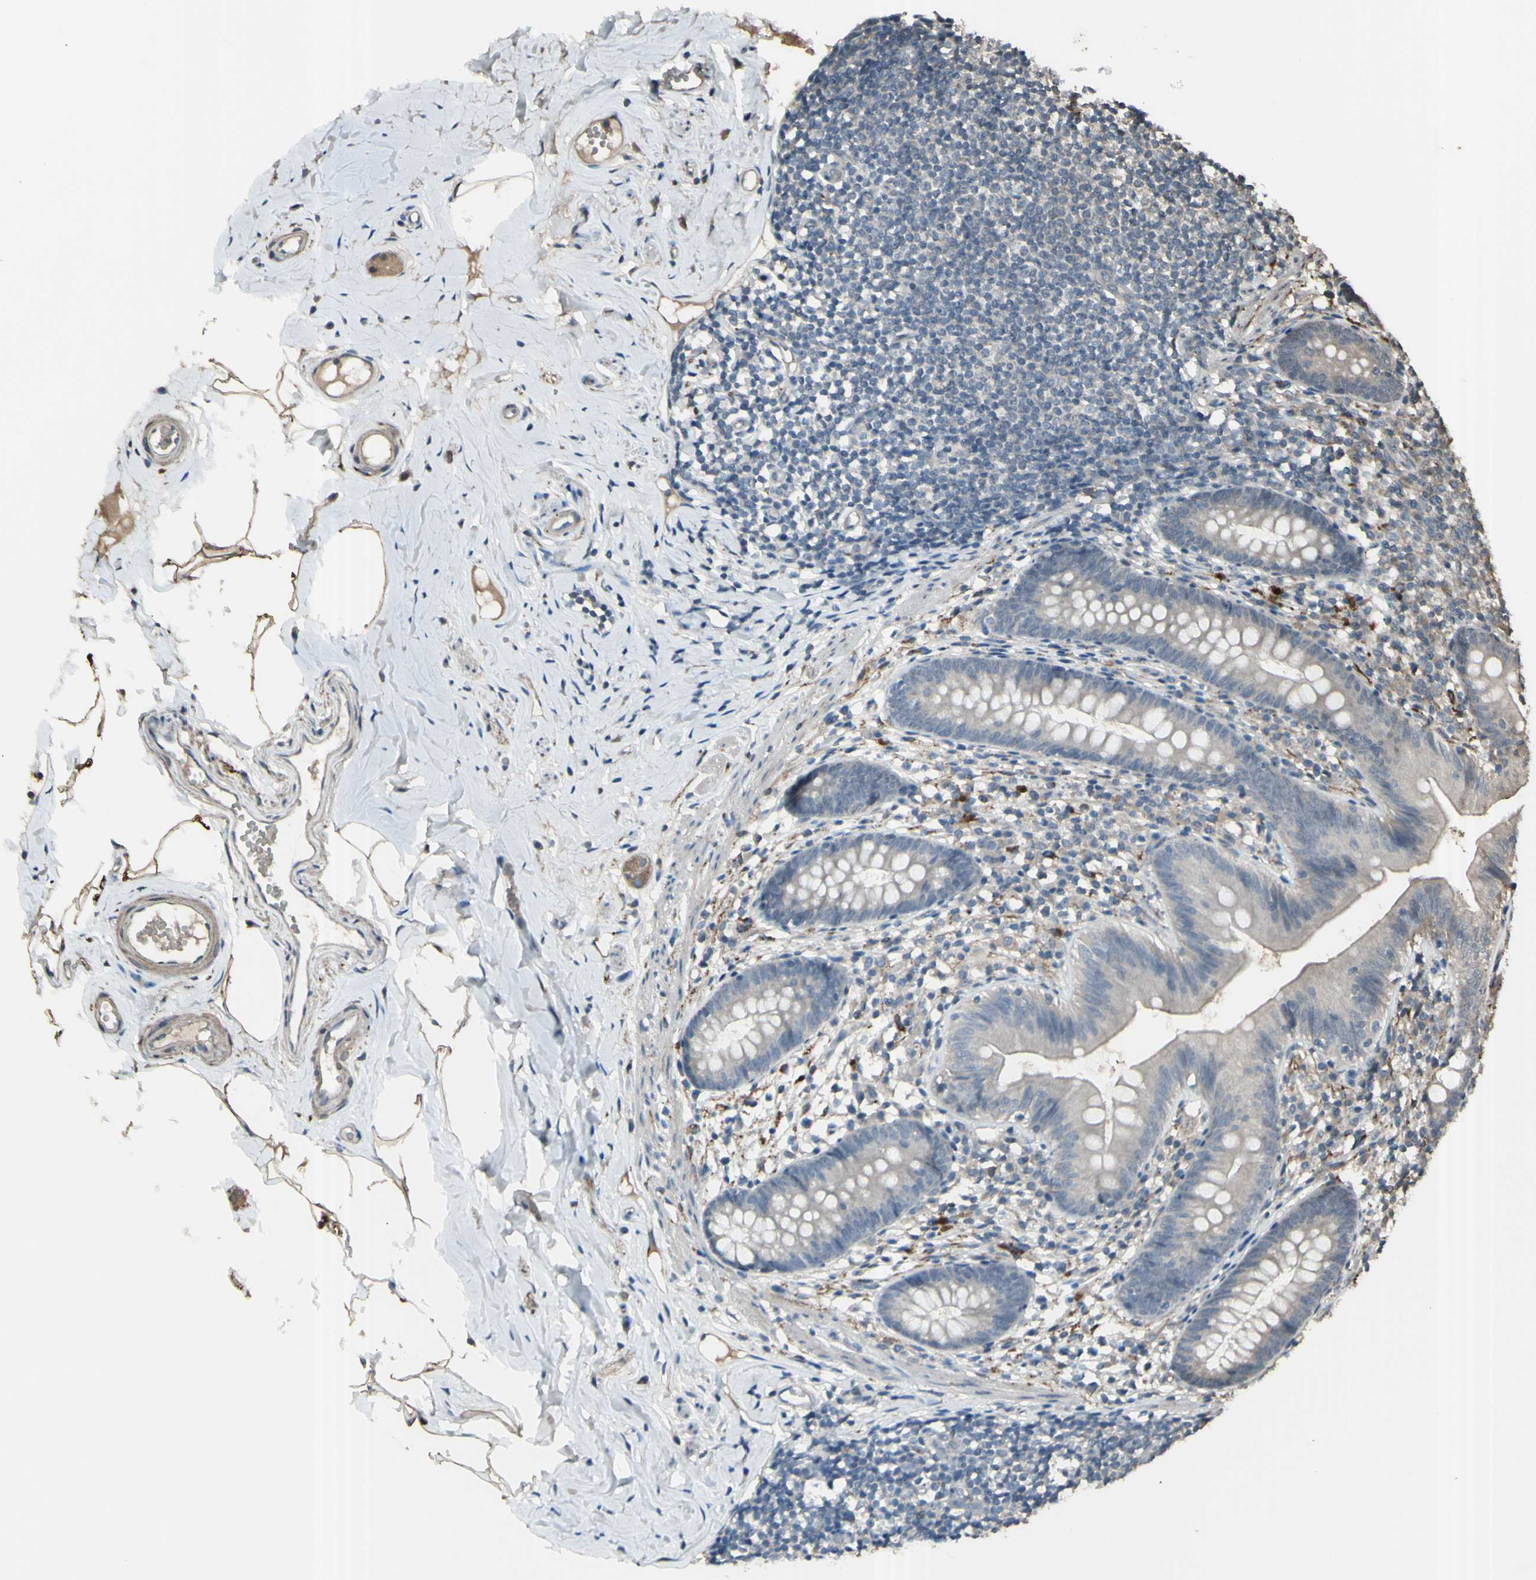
{"staining": {"intensity": "weak", "quantity": ">75%", "location": "cytoplasmic/membranous"}, "tissue": "appendix", "cell_type": "Glandular cells", "image_type": "normal", "snomed": [{"axis": "morphology", "description": "Normal tissue, NOS"}, {"axis": "topography", "description": "Appendix"}], "caption": "Immunohistochemical staining of benign human appendix exhibits low levels of weak cytoplasmic/membranous positivity in about >75% of glandular cells. Immunohistochemistry (ihc) stains the protein of interest in brown and the nuclei are stained blue.", "gene": "GNAS", "patient": {"sex": "male", "age": 52}}